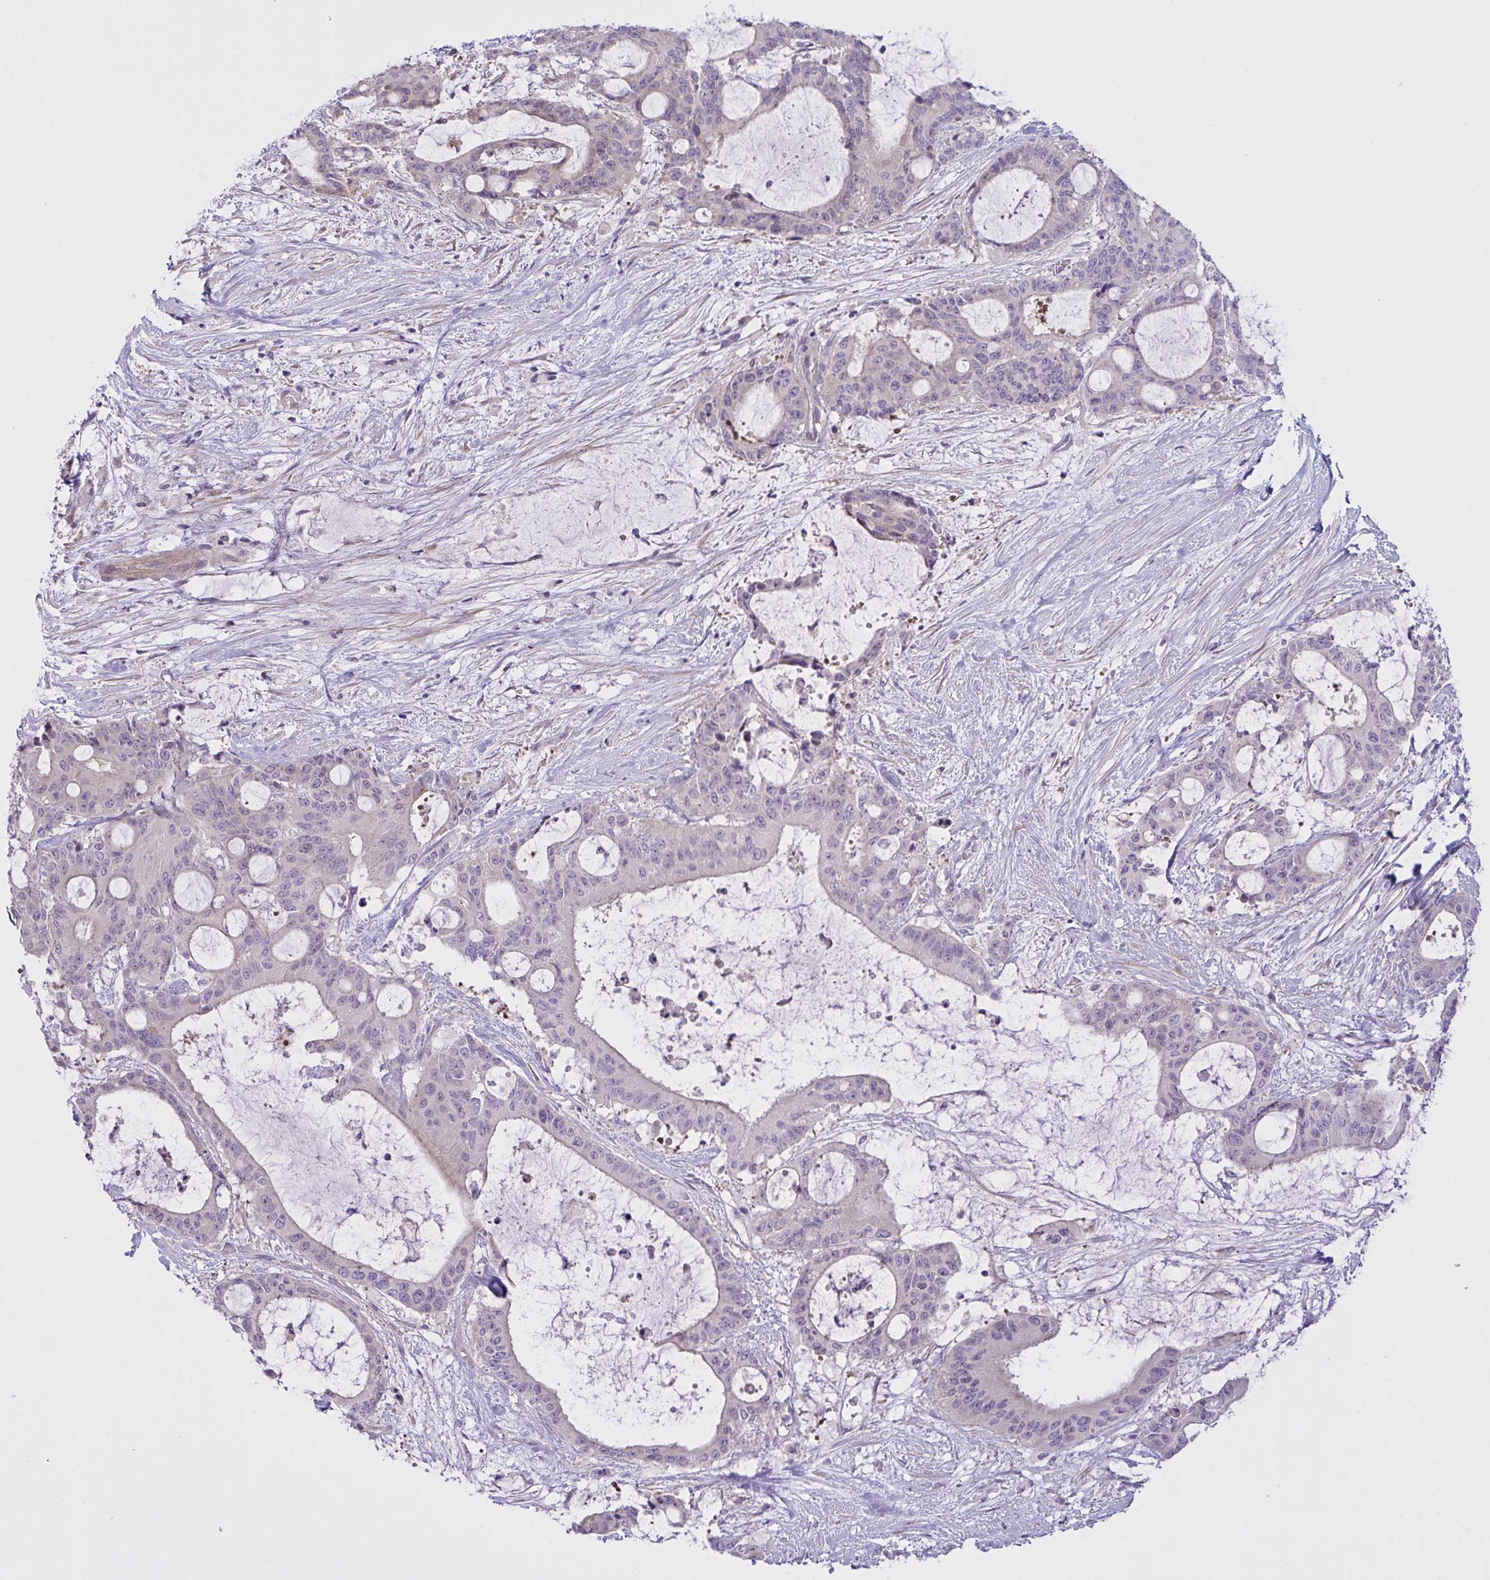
{"staining": {"intensity": "negative", "quantity": "none", "location": "none"}, "tissue": "liver cancer", "cell_type": "Tumor cells", "image_type": "cancer", "snomed": [{"axis": "morphology", "description": "Normal tissue, NOS"}, {"axis": "morphology", "description": "Cholangiocarcinoma"}, {"axis": "topography", "description": "Liver"}, {"axis": "topography", "description": "Peripheral nerve tissue"}], "caption": "Immunohistochemical staining of human liver cancer shows no significant expression in tumor cells.", "gene": "SYNPO2L", "patient": {"sex": "female", "age": 73}}